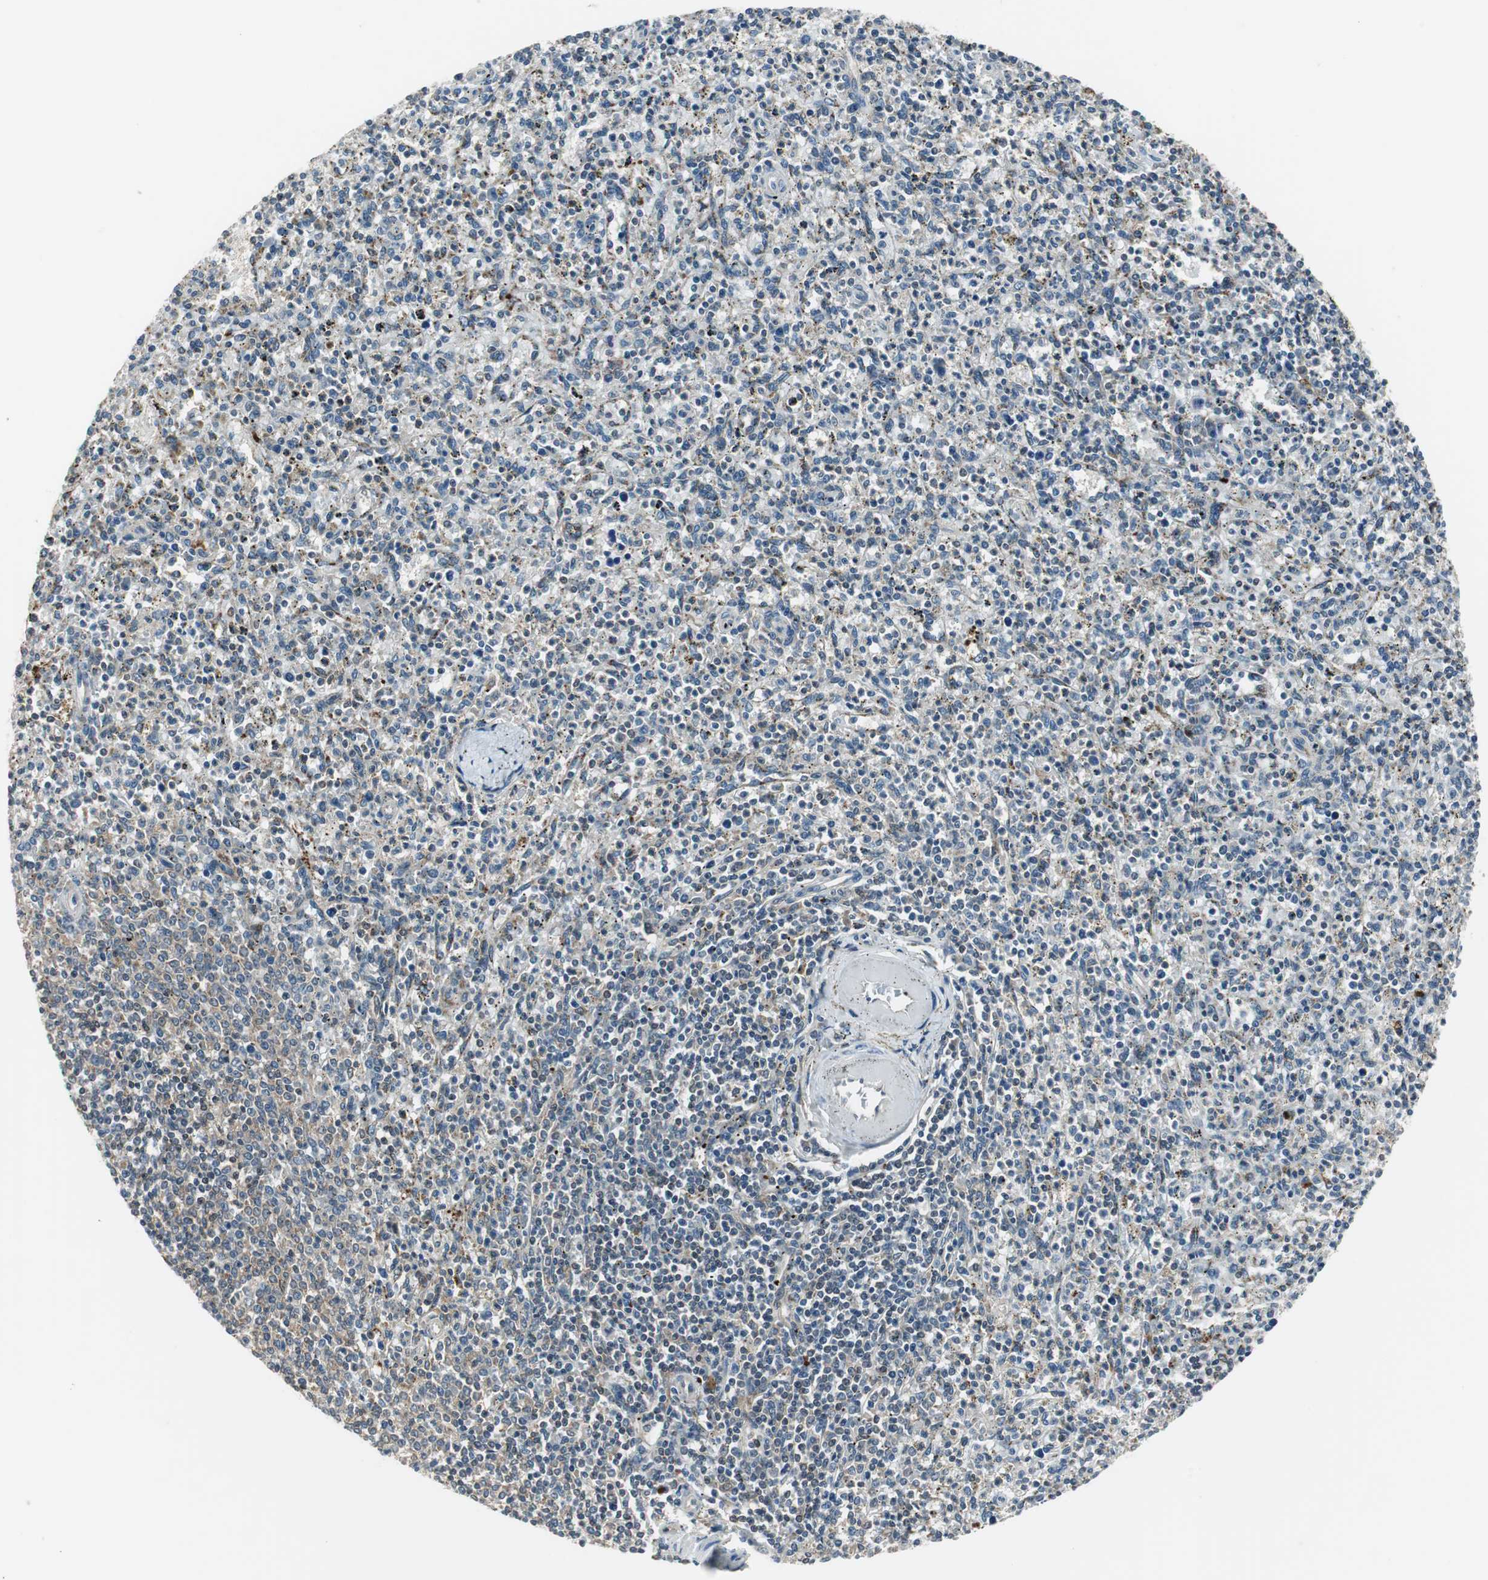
{"staining": {"intensity": "weak", "quantity": "25%-75%", "location": "cytoplasmic/membranous"}, "tissue": "spleen", "cell_type": "Cells in red pulp", "image_type": "normal", "snomed": [{"axis": "morphology", "description": "Normal tissue, NOS"}, {"axis": "topography", "description": "Spleen"}], "caption": "Brown immunohistochemical staining in unremarkable spleen exhibits weak cytoplasmic/membranous positivity in approximately 25%-75% of cells in red pulp. The staining was performed using DAB, with brown indicating positive protein expression. Nuclei are stained blue with hematoxylin.", "gene": "NCK1", "patient": {"sex": "male", "age": 72}}